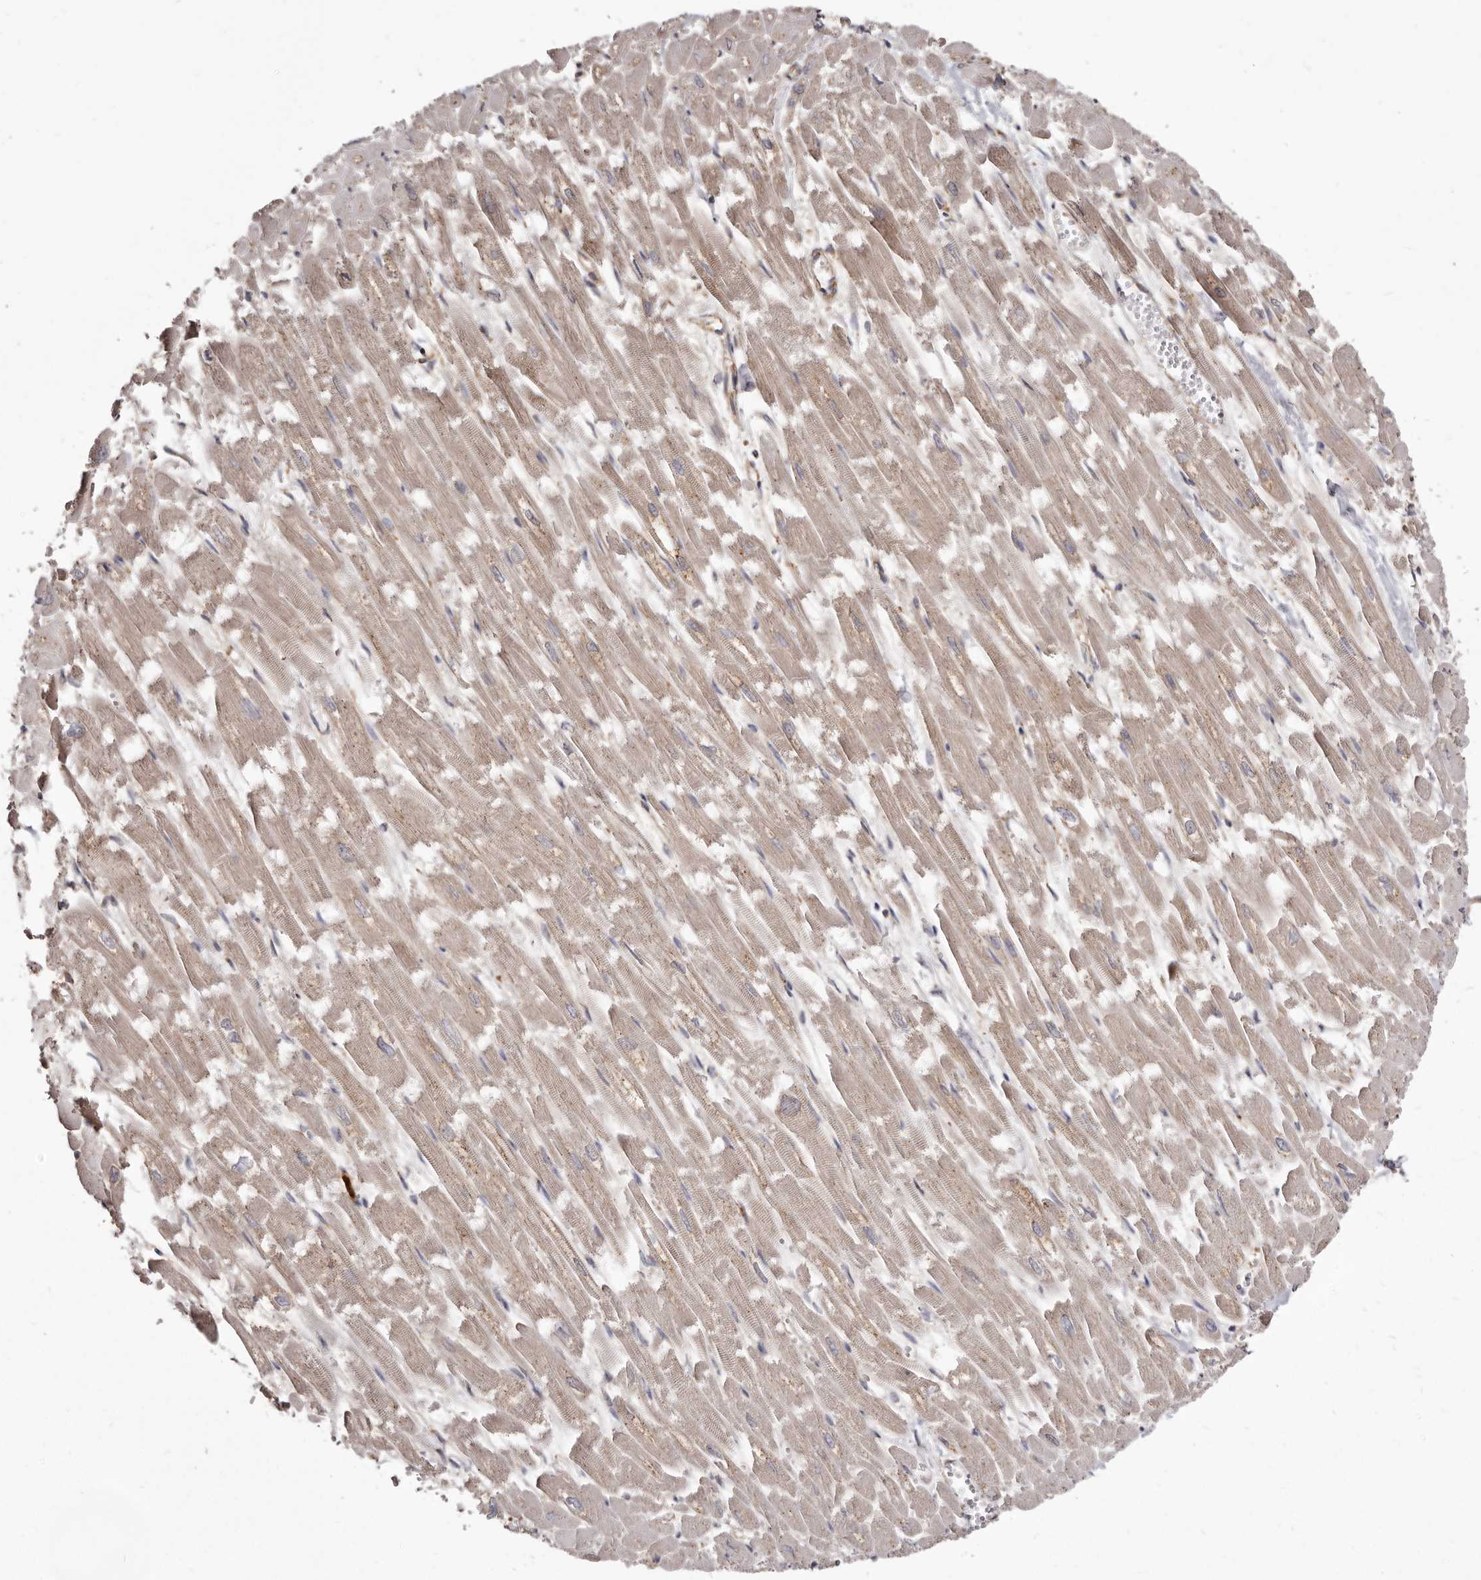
{"staining": {"intensity": "weak", "quantity": "25%-75%", "location": "cytoplasmic/membranous"}, "tissue": "heart muscle", "cell_type": "Cardiomyocytes", "image_type": "normal", "snomed": [{"axis": "morphology", "description": "Normal tissue, NOS"}, {"axis": "topography", "description": "Heart"}], "caption": "An immunohistochemistry (IHC) image of normal tissue is shown. Protein staining in brown shows weak cytoplasmic/membranous positivity in heart muscle within cardiomyocytes. (DAB (3,3'-diaminobenzidine) IHC with brightfield microscopy, high magnification).", "gene": "TPD52", "patient": {"sex": "male", "age": 54}}